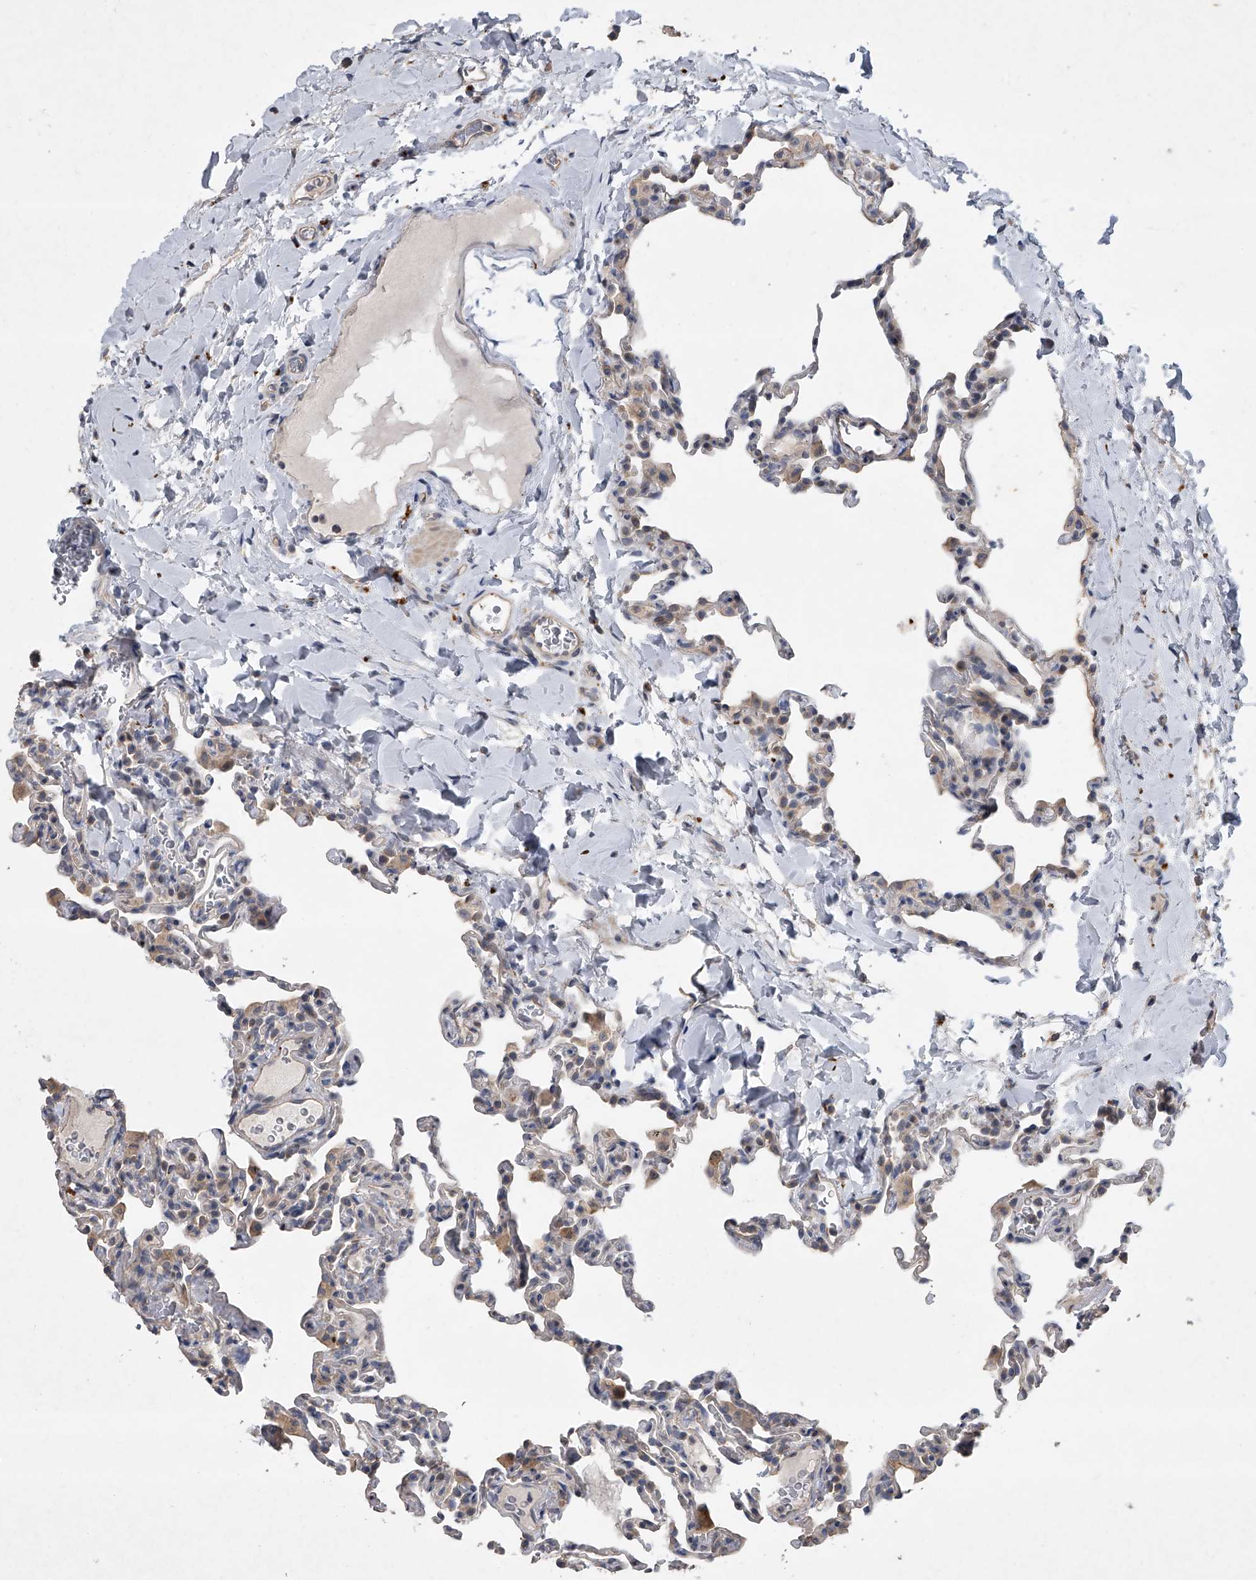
{"staining": {"intensity": "weak", "quantity": "25%-75%", "location": "cytoplasmic/membranous,nuclear"}, "tissue": "lung", "cell_type": "Alveolar cells", "image_type": "normal", "snomed": [{"axis": "morphology", "description": "Normal tissue, NOS"}, {"axis": "topography", "description": "Lung"}], "caption": "About 25%-75% of alveolar cells in normal human lung display weak cytoplasmic/membranous,nuclear protein expression as visualized by brown immunohistochemical staining.", "gene": "DOCK9", "patient": {"sex": "male", "age": 20}}